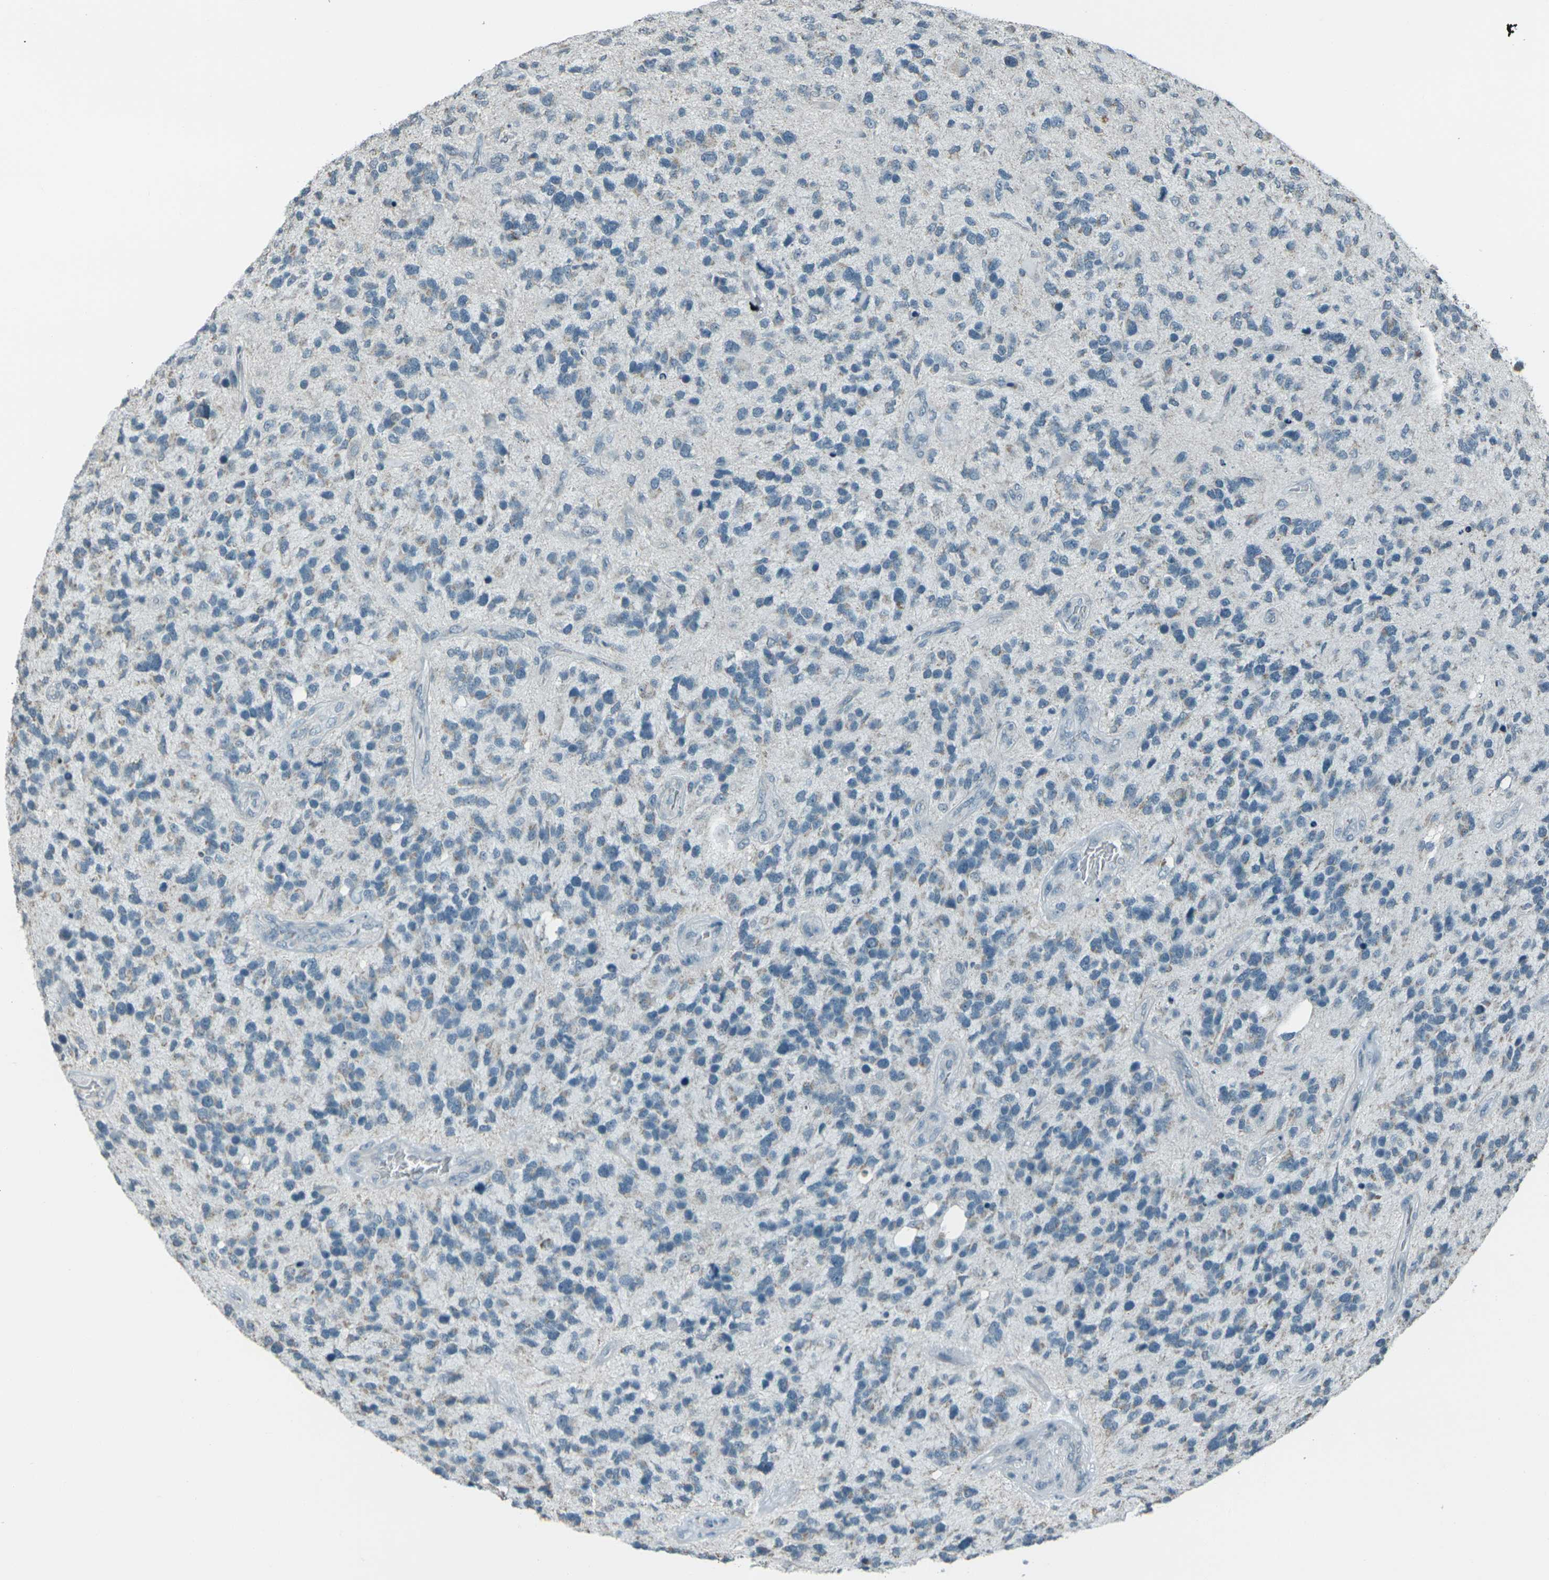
{"staining": {"intensity": "weak", "quantity": "25%-75%", "location": "cytoplasmic/membranous"}, "tissue": "glioma", "cell_type": "Tumor cells", "image_type": "cancer", "snomed": [{"axis": "morphology", "description": "Glioma, malignant, High grade"}, {"axis": "topography", "description": "Brain"}], "caption": "Immunohistochemical staining of glioma demonstrates weak cytoplasmic/membranous protein expression in about 25%-75% of tumor cells.", "gene": "H2BC1", "patient": {"sex": "female", "age": 58}}